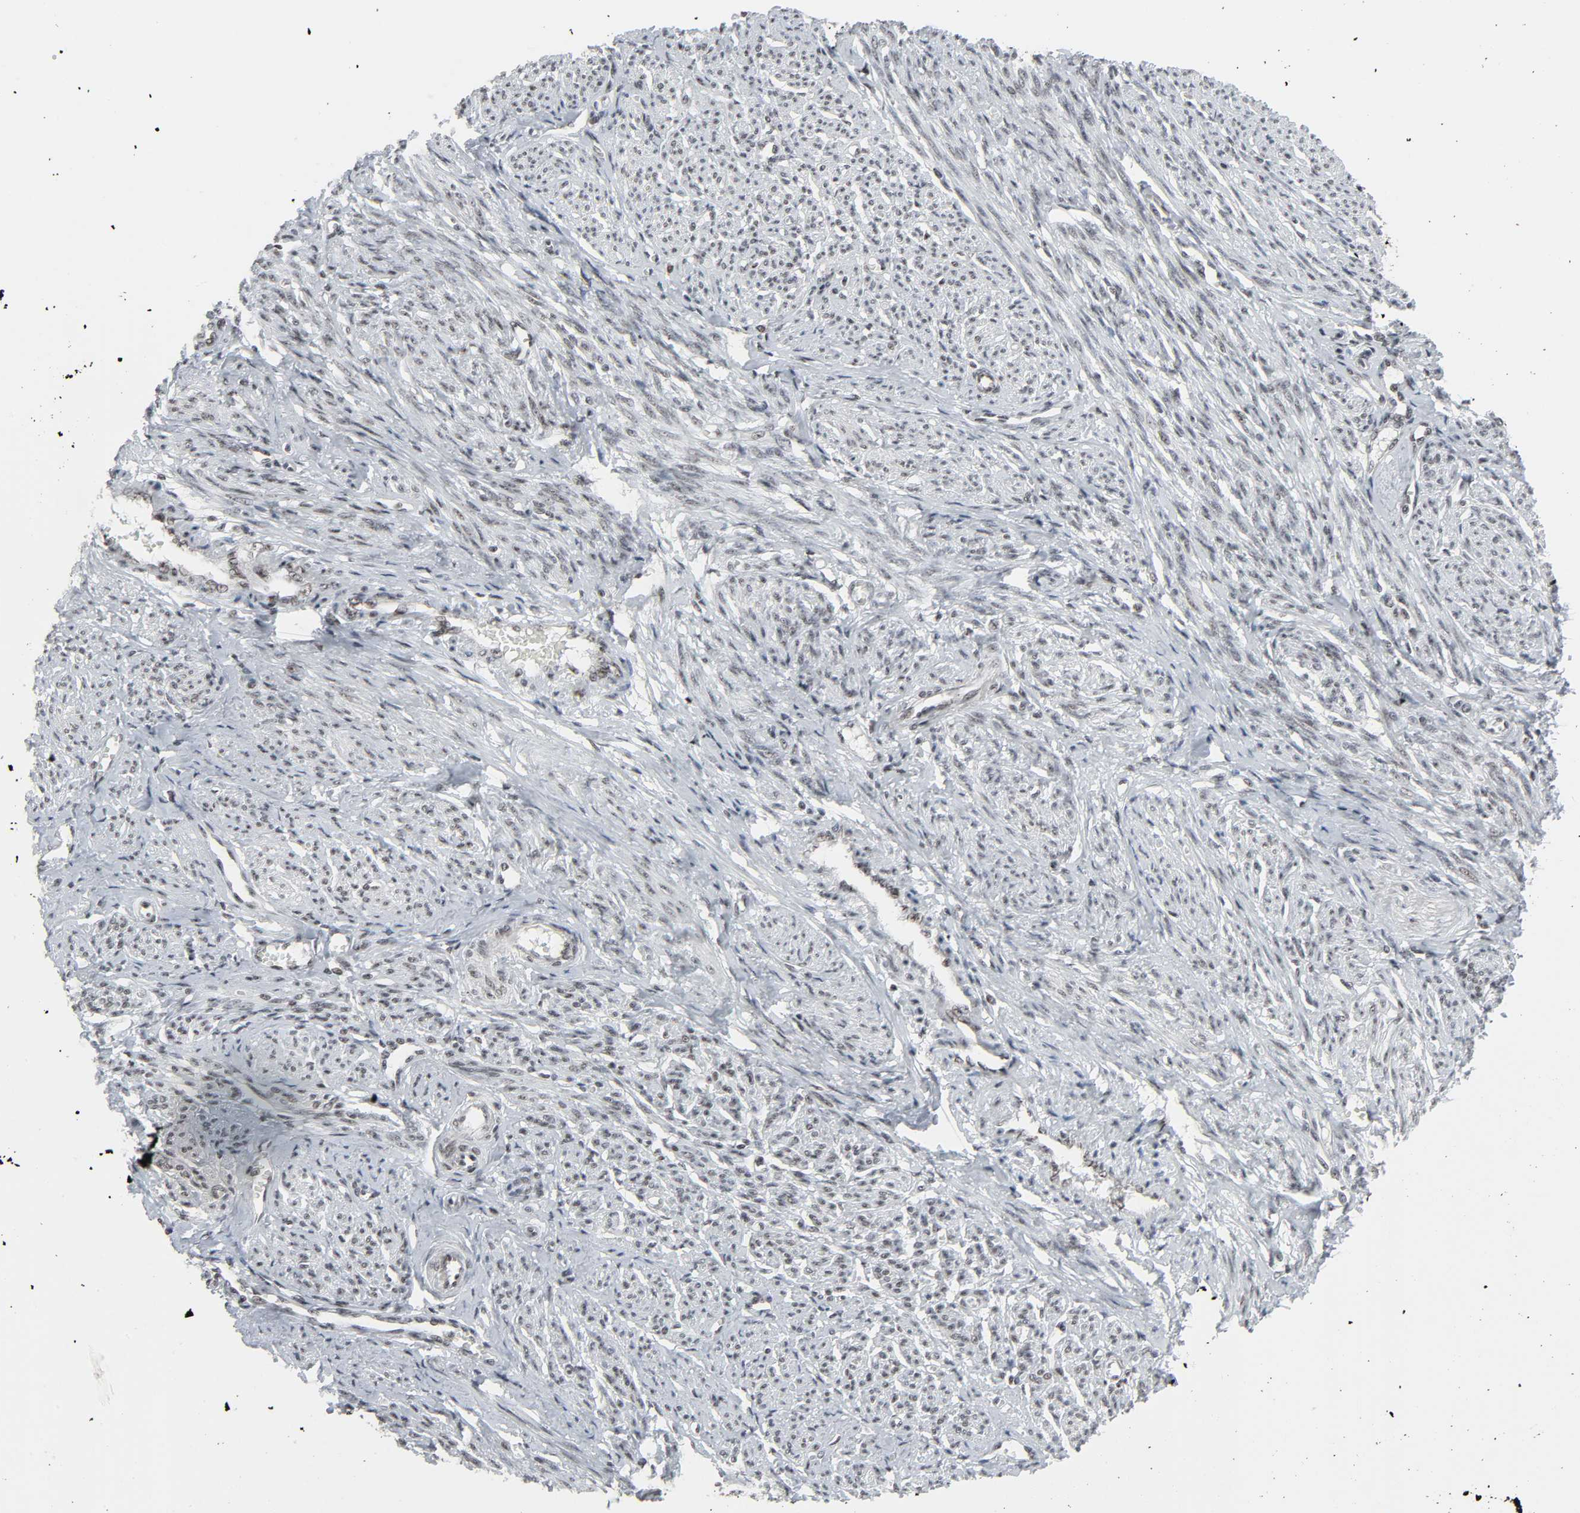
{"staining": {"intensity": "weak", "quantity": ">75%", "location": "nuclear"}, "tissue": "smooth muscle", "cell_type": "Smooth muscle cells", "image_type": "normal", "snomed": [{"axis": "morphology", "description": "Normal tissue, NOS"}, {"axis": "topography", "description": "Smooth muscle"}], "caption": "IHC image of benign smooth muscle: human smooth muscle stained using IHC exhibits low levels of weak protein expression localized specifically in the nuclear of smooth muscle cells, appearing as a nuclear brown color.", "gene": "CDK7", "patient": {"sex": "female", "age": 65}}